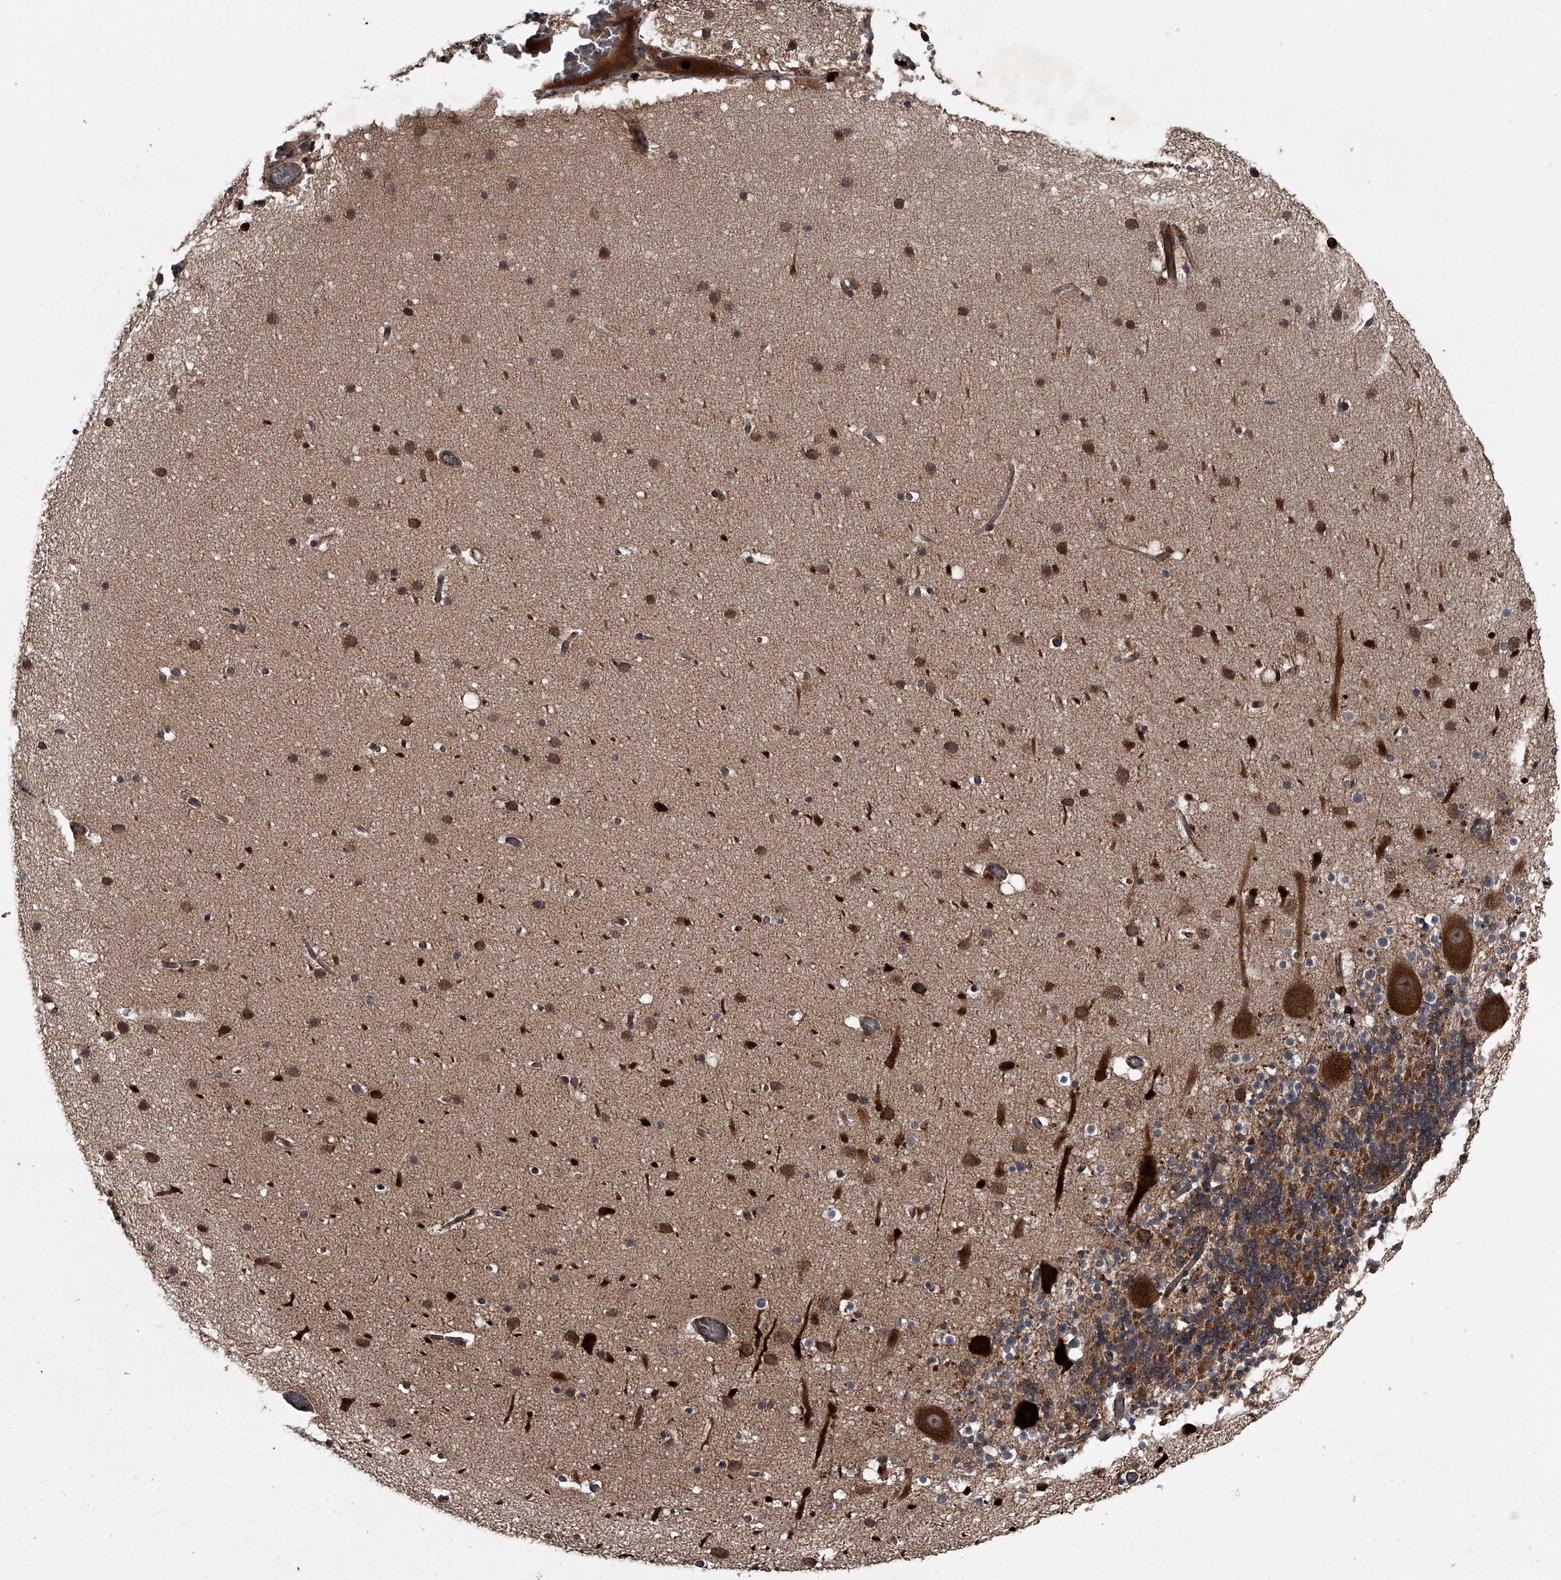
{"staining": {"intensity": "strong", "quantity": ">75%", "location": "cytoplasmic/membranous"}, "tissue": "cerebellum", "cell_type": "Cells in granular layer", "image_type": "normal", "snomed": [{"axis": "morphology", "description": "Normal tissue, NOS"}, {"axis": "topography", "description": "Cerebellum"}], "caption": "Protein expression analysis of benign cerebellum exhibits strong cytoplasmic/membranous positivity in approximately >75% of cells in granular layer.", "gene": "MAPKAP1", "patient": {"sex": "male", "age": 57}}